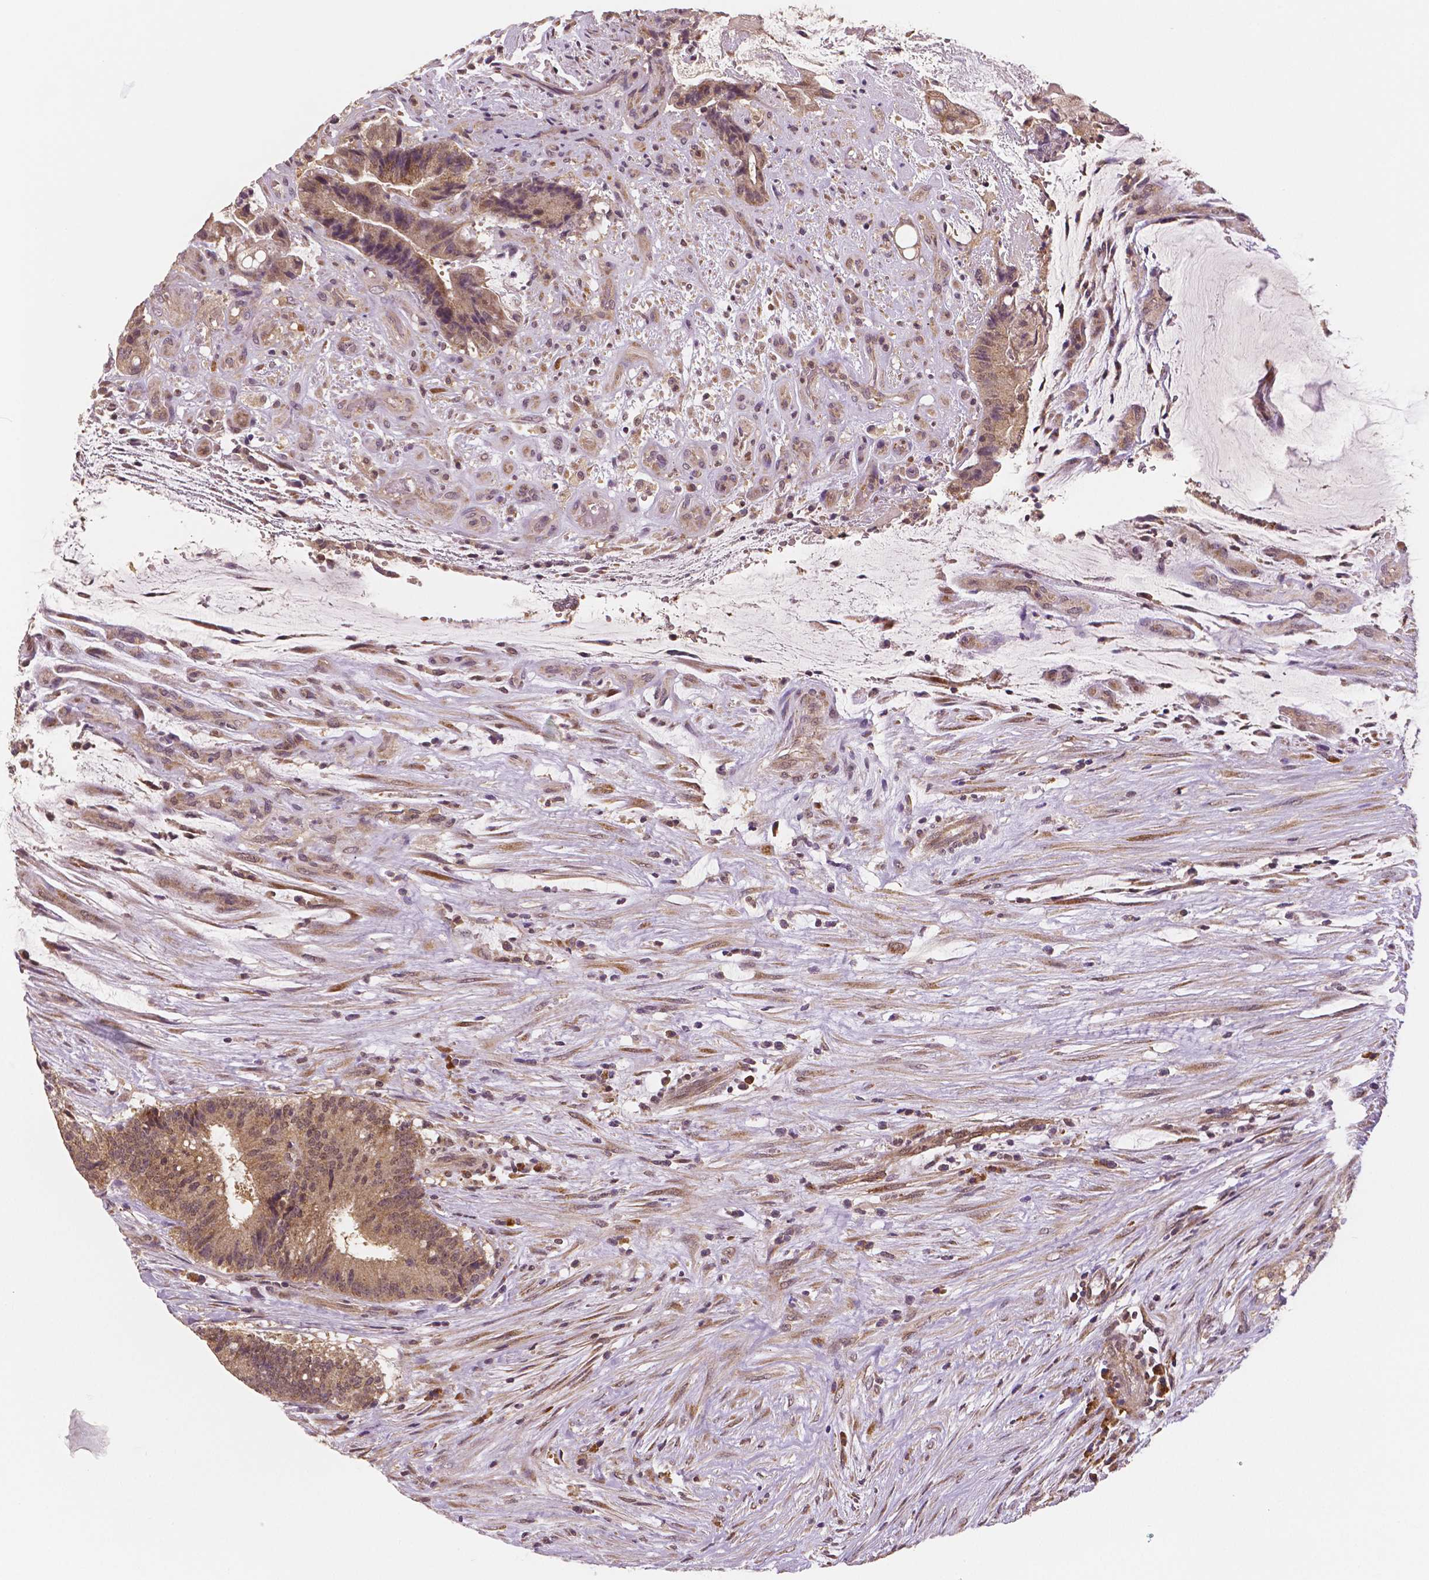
{"staining": {"intensity": "moderate", "quantity": ">75%", "location": "cytoplasmic/membranous"}, "tissue": "colorectal cancer", "cell_type": "Tumor cells", "image_type": "cancer", "snomed": [{"axis": "morphology", "description": "Adenocarcinoma, NOS"}, {"axis": "topography", "description": "Colon"}], "caption": "High-power microscopy captured an IHC photomicrograph of colorectal cancer, revealing moderate cytoplasmic/membranous expression in about >75% of tumor cells.", "gene": "STAT3", "patient": {"sex": "female", "age": 43}}